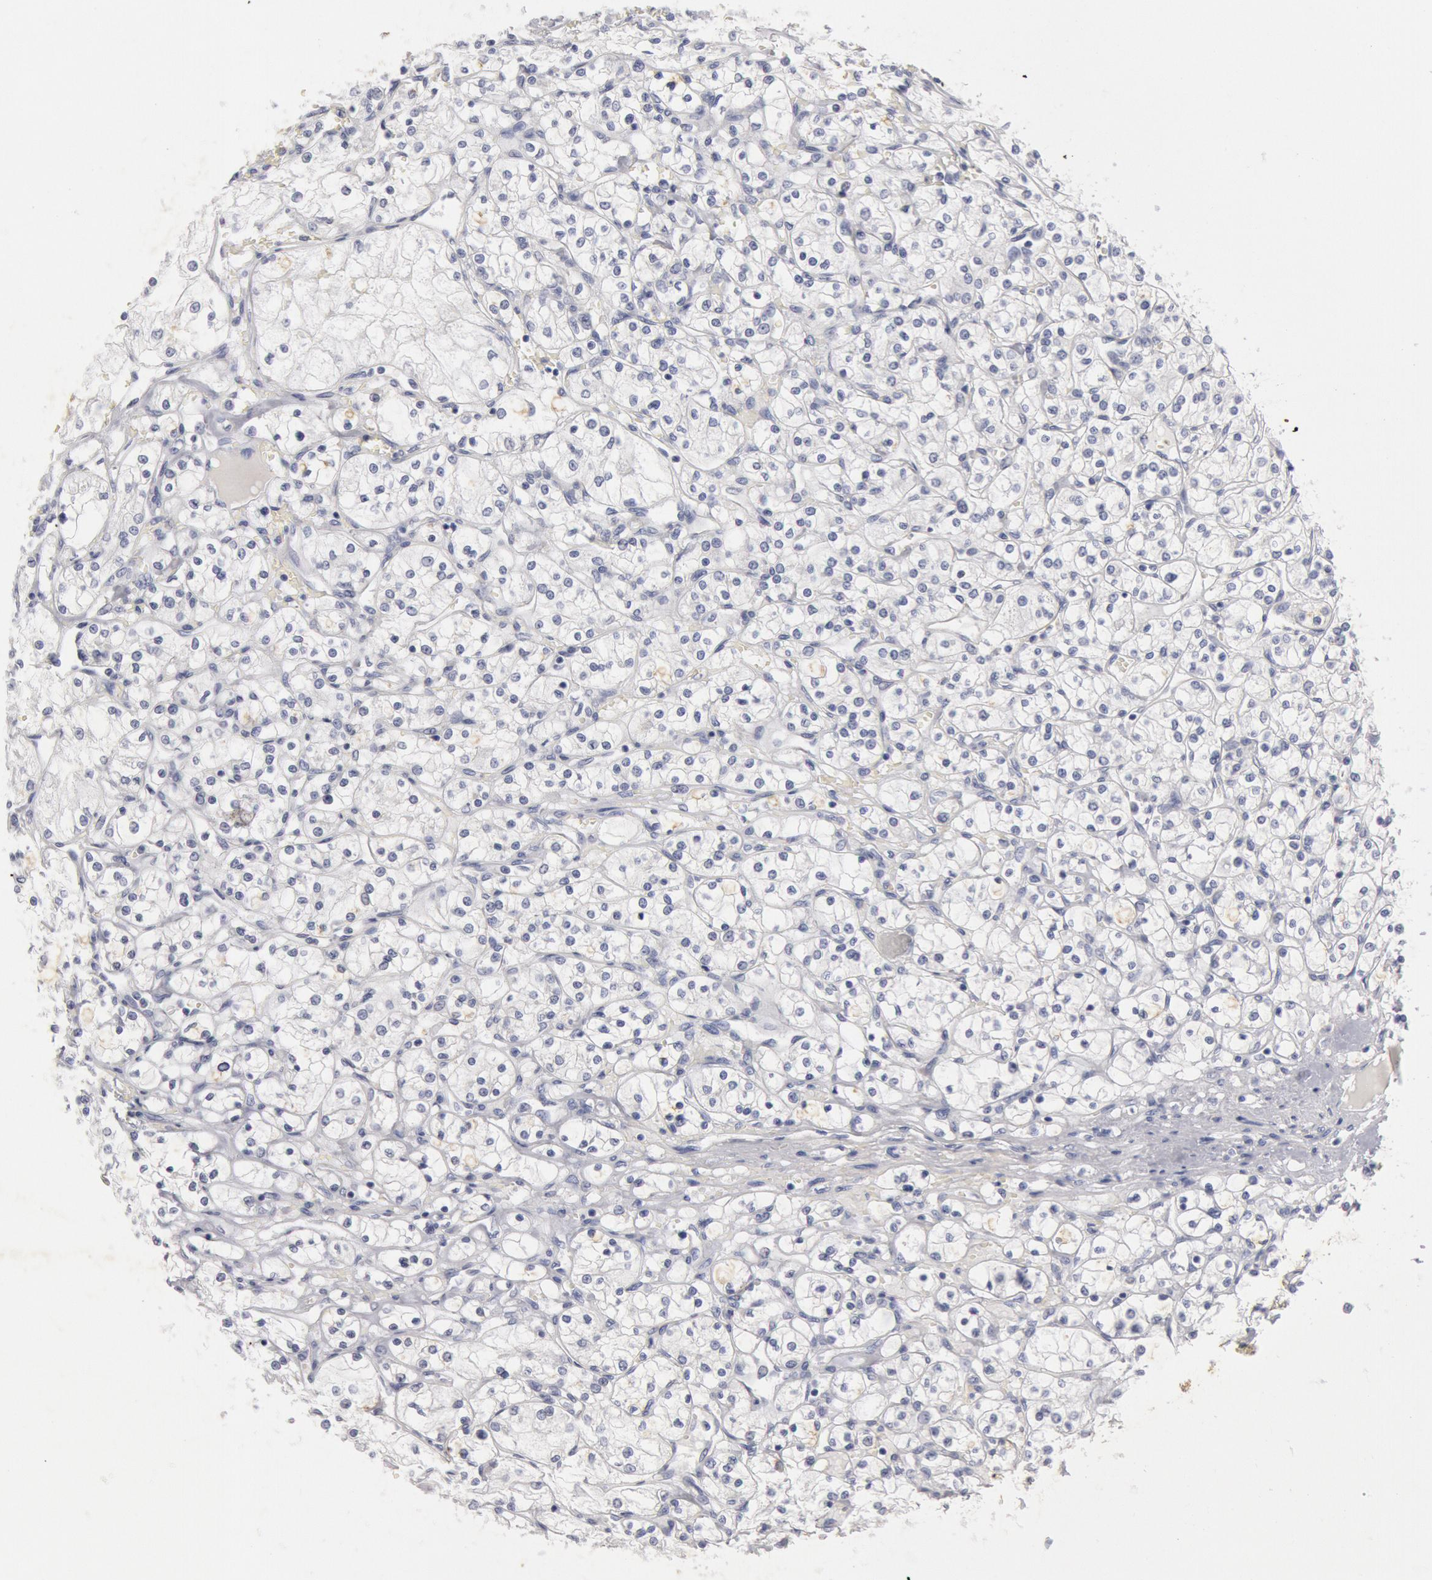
{"staining": {"intensity": "negative", "quantity": "none", "location": "none"}, "tissue": "renal cancer", "cell_type": "Tumor cells", "image_type": "cancer", "snomed": [{"axis": "morphology", "description": "Adenocarcinoma, NOS"}, {"axis": "topography", "description": "Kidney"}], "caption": "Tumor cells are negative for protein expression in human renal cancer.", "gene": "FOXA2", "patient": {"sex": "male", "age": 61}}